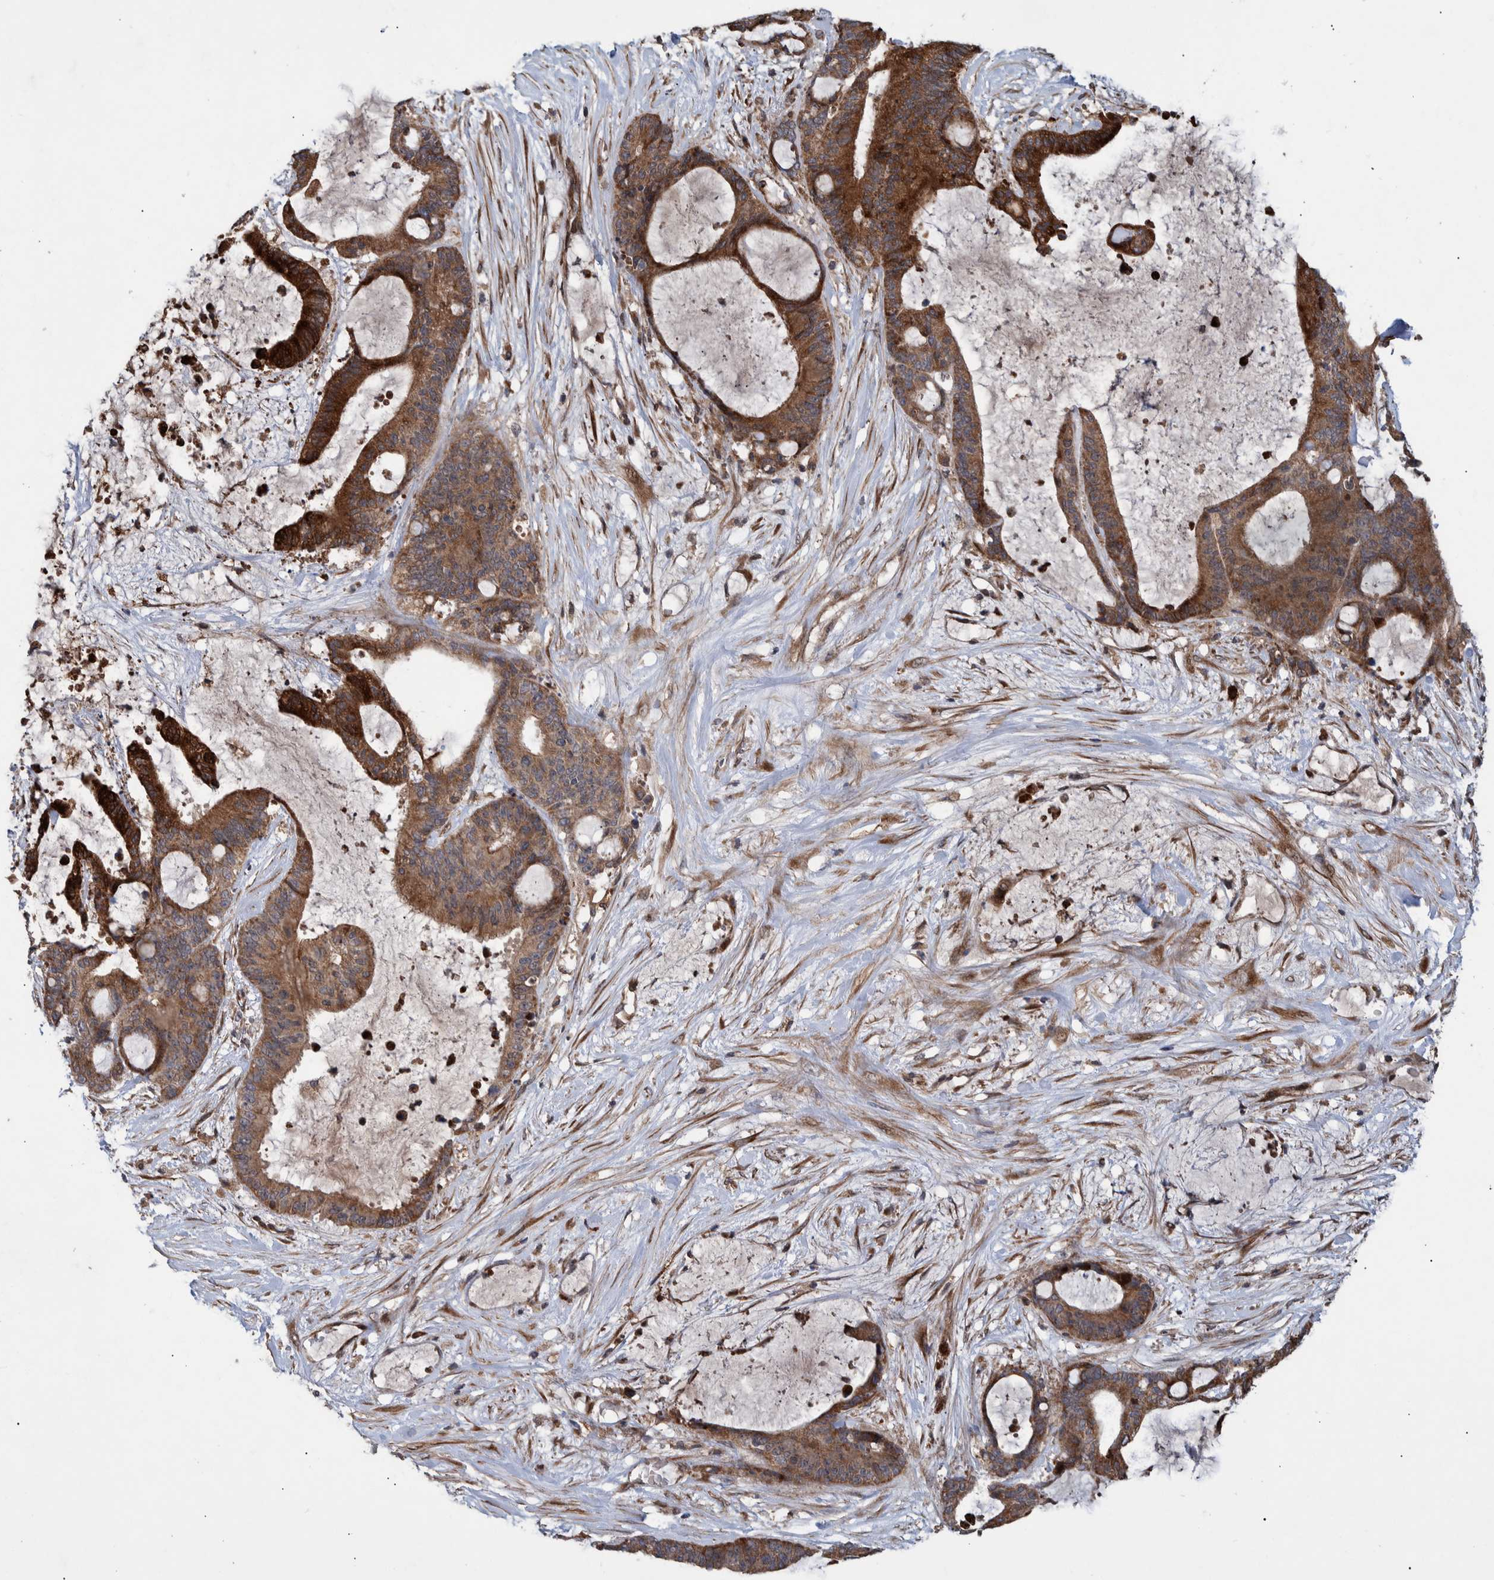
{"staining": {"intensity": "strong", "quantity": "25%-75%", "location": "cytoplasmic/membranous"}, "tissue": "liver cancer", "cell_type": "Tumor cells", "image_type": "cancer", "snomed": [{"axis": "morphology", "description": "Cholangiocarcinoma"}, {"axis": "topography", "description": "Liver"}], "caption": "Immunohistochemistry (IHC) micrograph of neoplastic tissue: human liver cholangiocarcinoma stained using immunohistochemistry (IHC) demonstrates high levels of strong protein expression localized specifically in the cytoplasmic/membranous of tumor cells, appearing as a cytoplasmic/membranous brown color.", "gene": "B3GNTL1", "patient": {"sex": "female", "age": 73}}